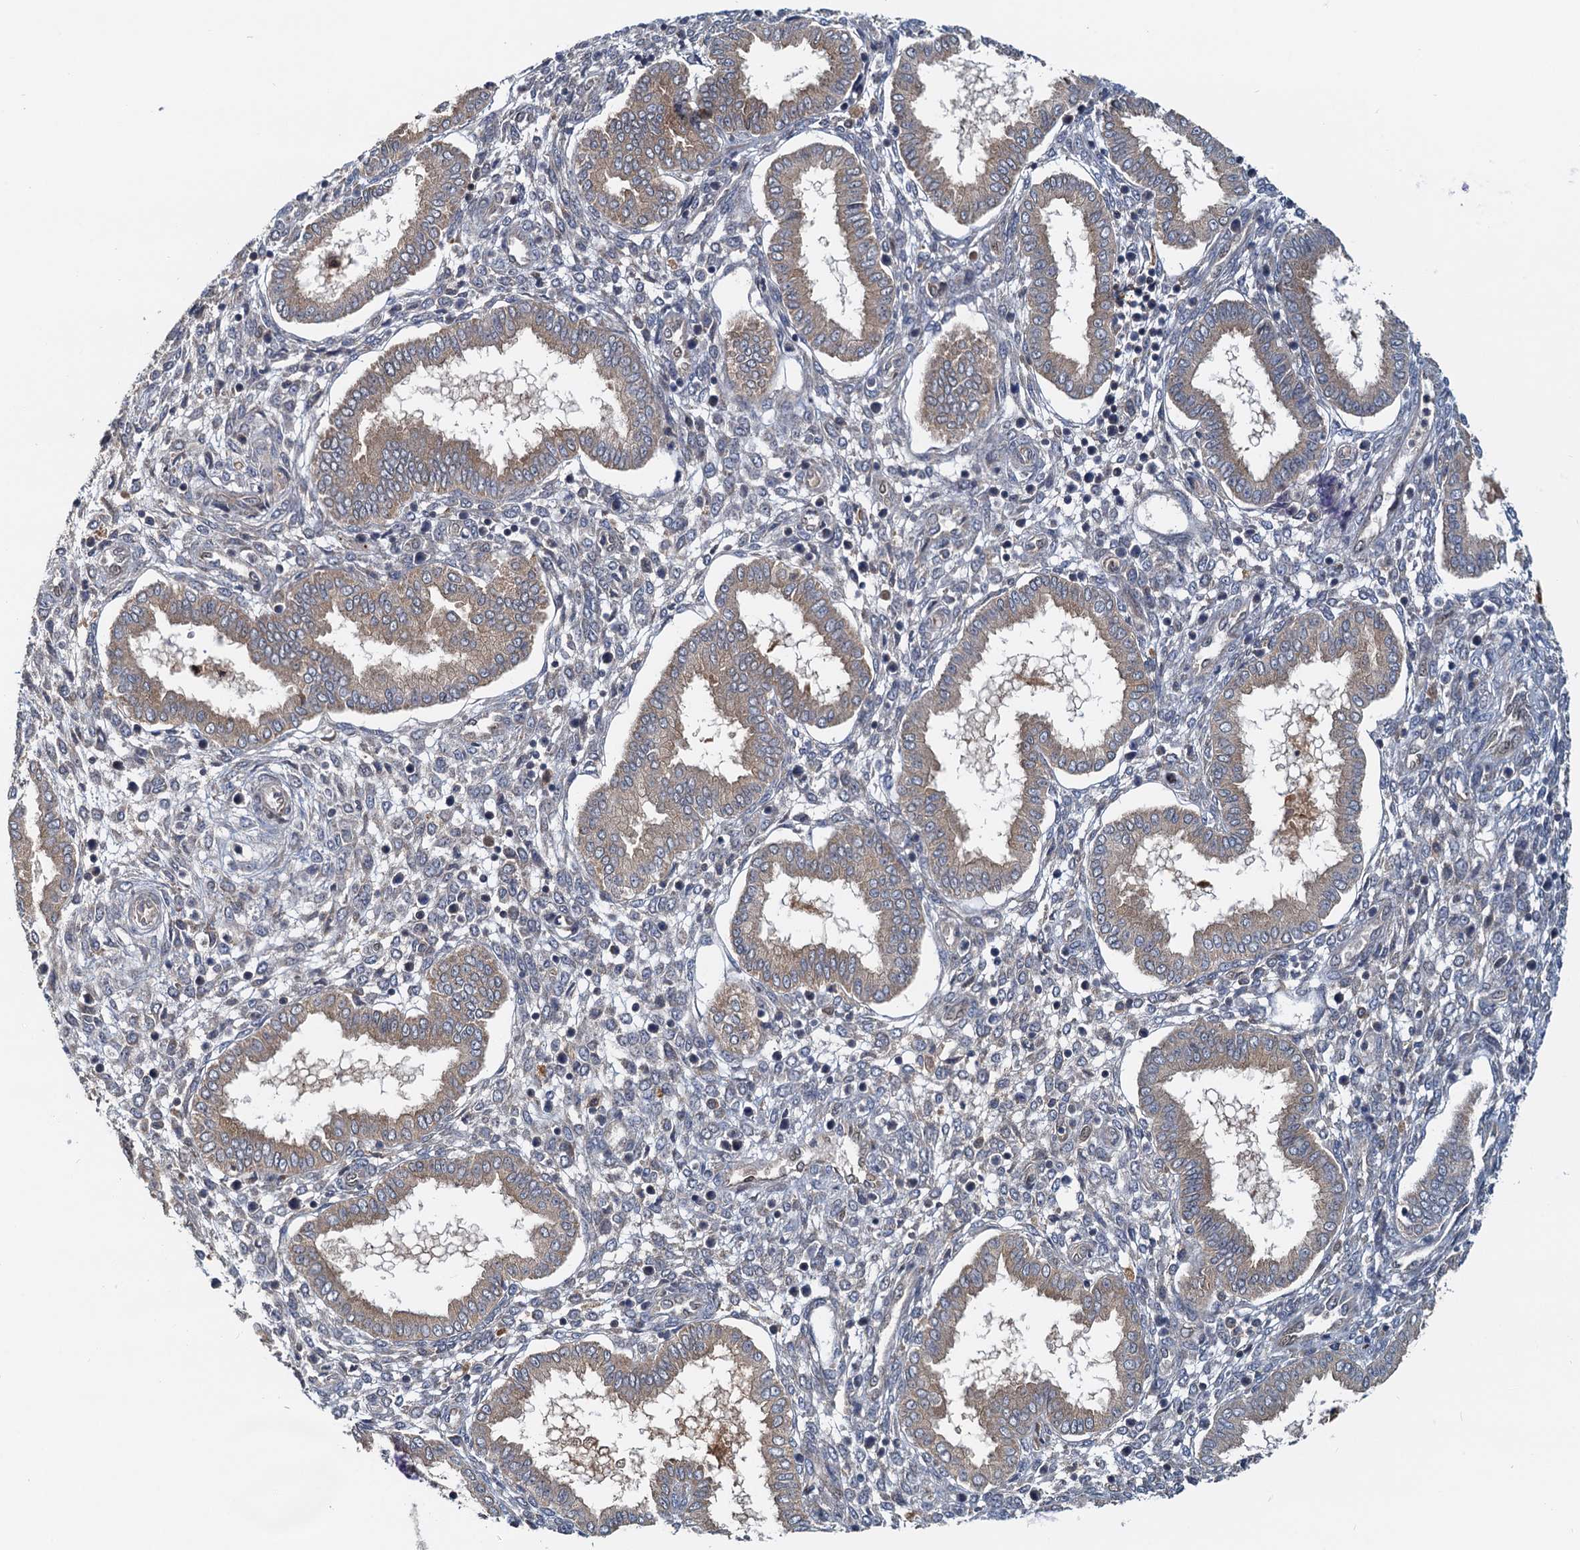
{"staining": {"intensity": "negative", "quantity": "none", "location": "none"}, "tissue": "endometrium", "cell_type": "Cells in endometrial stroma", "image_type": "normal", "snomed": [{"axis": "morphology", "description": "Normal tissue, NOS"}, {"axis": "topography", "description": "Endometrium"}], "caption": "The photomicrograph reveals no significant positivity in cells in endometrial stroma of endometrium. (Stains: DAB immunohistochemistry (IHC) with hematoxylin counter stain, Microscopy: brightfield microscopy at high magnification).", "gene": "TOLLIP", "patient": {"sex": "female", "age": 24}}